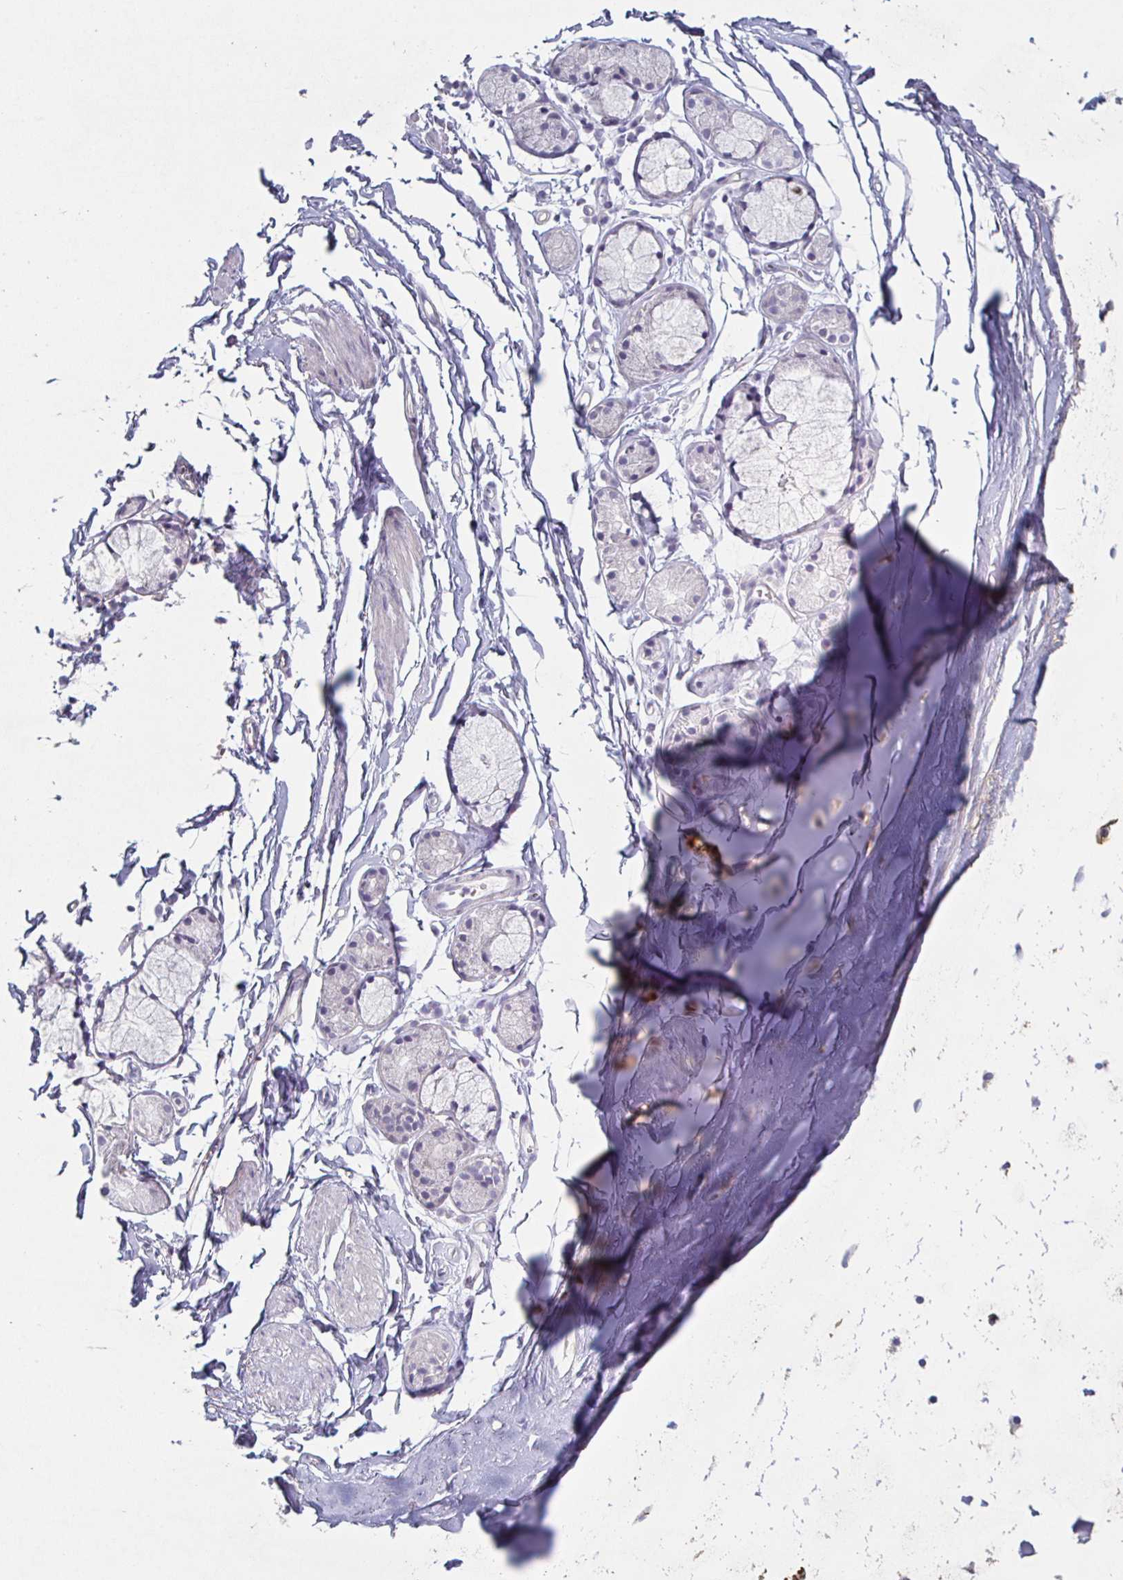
{"staining": {"intensity": "negative", "quantity": "none", "location": "none"}, "tissue": "adipose tissue", "cell_type": "Adipocytes", "image_type": "normal", "snomed": [{"axis": "morphology", "description": "Normal tissue, NOS"}, {"axis": "topography", "description": "Cartilage tissue"}, {"axis": "topography", "description": "Bronchus"}, {"axis": "topography", "description": "Peripheral nerve tissue"}], "caption": "The image reveals no significant expression in adipocytes of adipose tissue. (DAB immunohistochemistry, high magnification).", "gene": "ENPP1", "patient": {"sex": "female", "age": 59}}